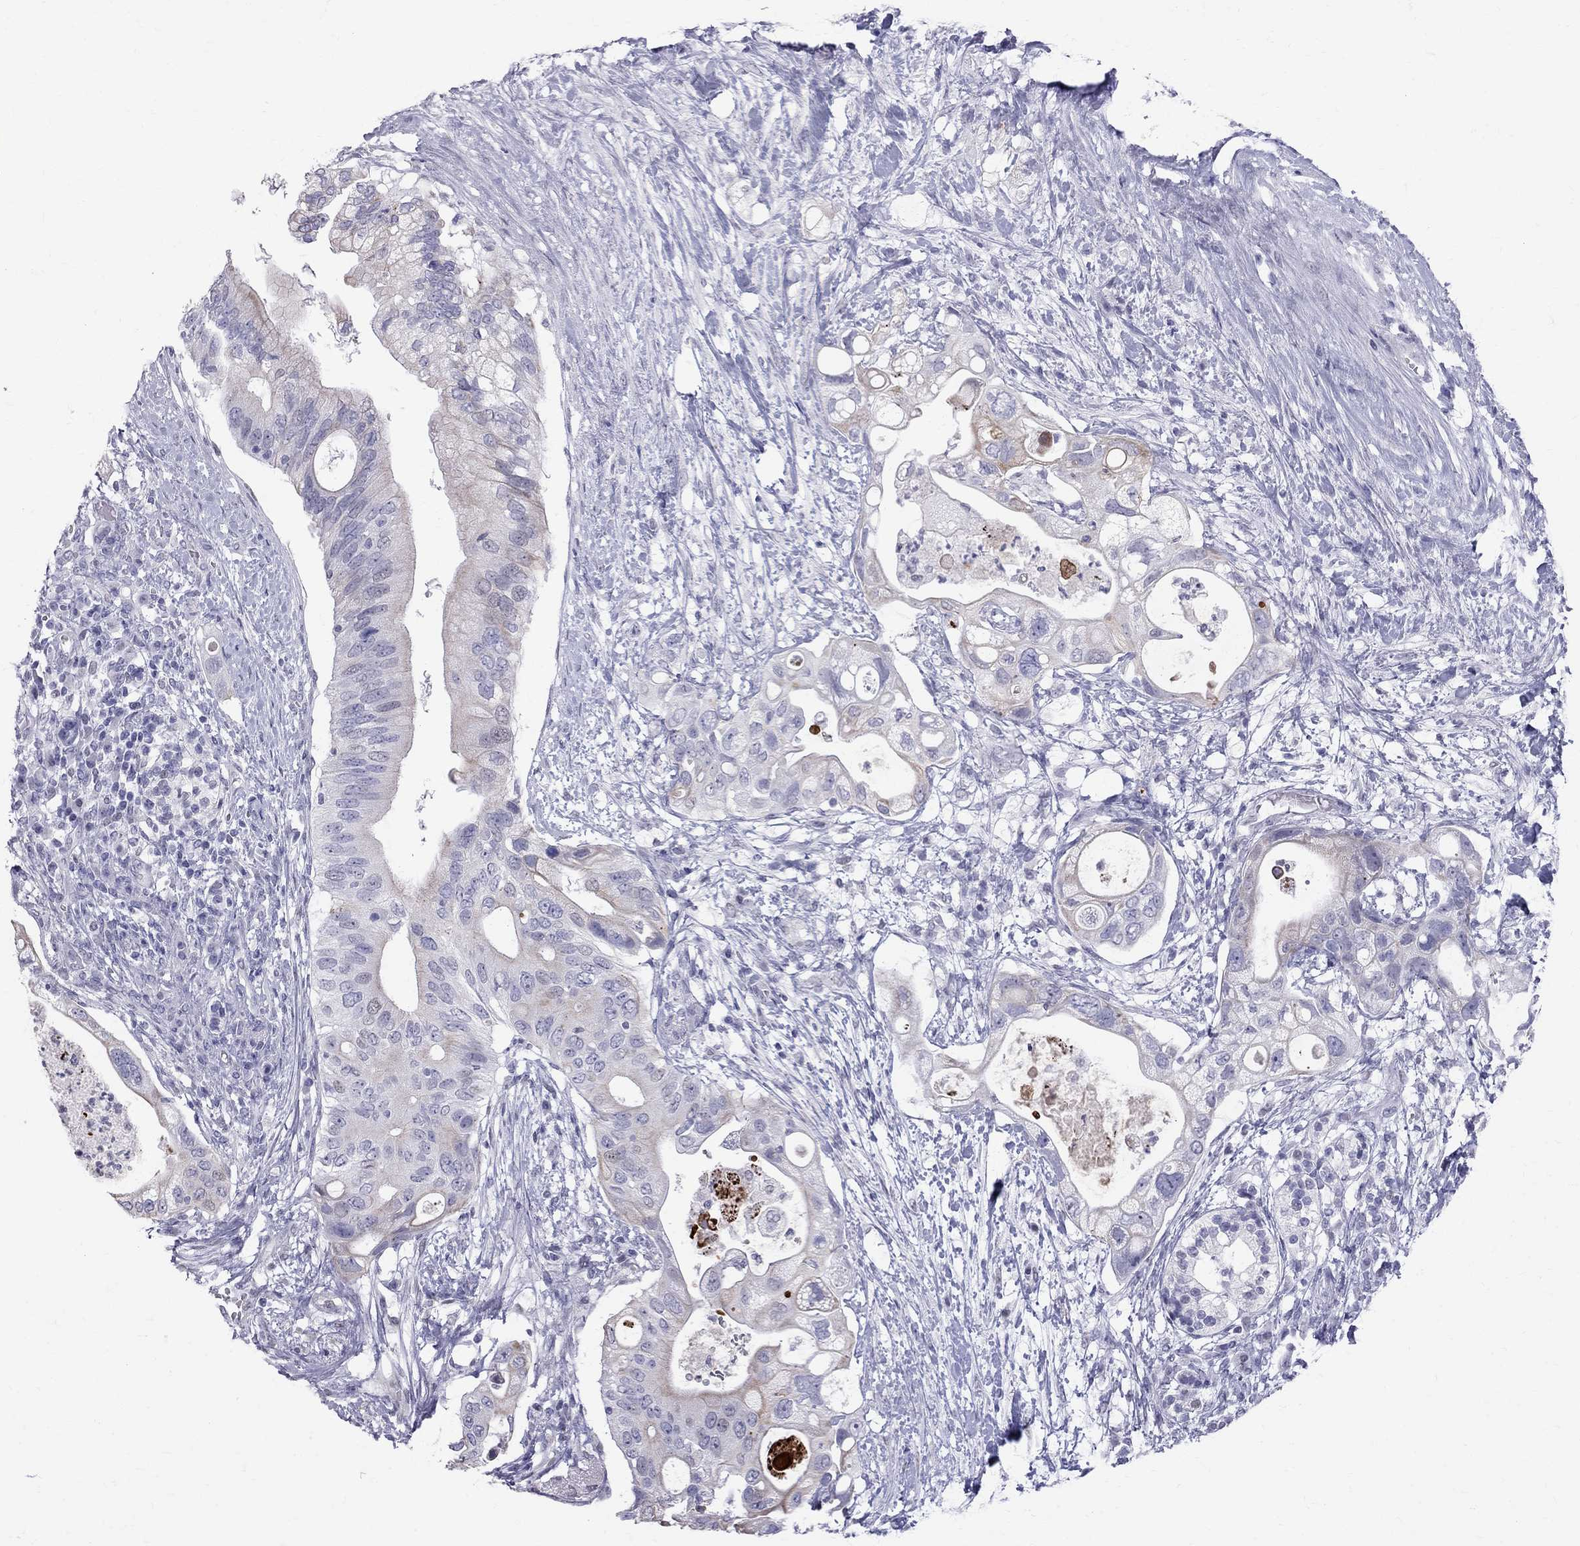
{"staining": {"intensity": "weak", "quantity": "25%-75%", "location": "cytoplasmic/membranous"}, "tissue": "pancreatic cancer", "cell_type": "Tumor cells", "image_type": "cancer", "snomed": [{"axis": "morphology", "description": "Adenocarcinoma, NOS"}, {"axis": "topography", "description": "Pancreas"}], "caption": "Adenocarcinoma (pancreatic) stained with immunohistochemistry reveals weak cytoplasmic/membranous staining in about 25%-75% of tumor cells.", "gene": "MUC15", "patient": {"sex": "female", "age": 72}}